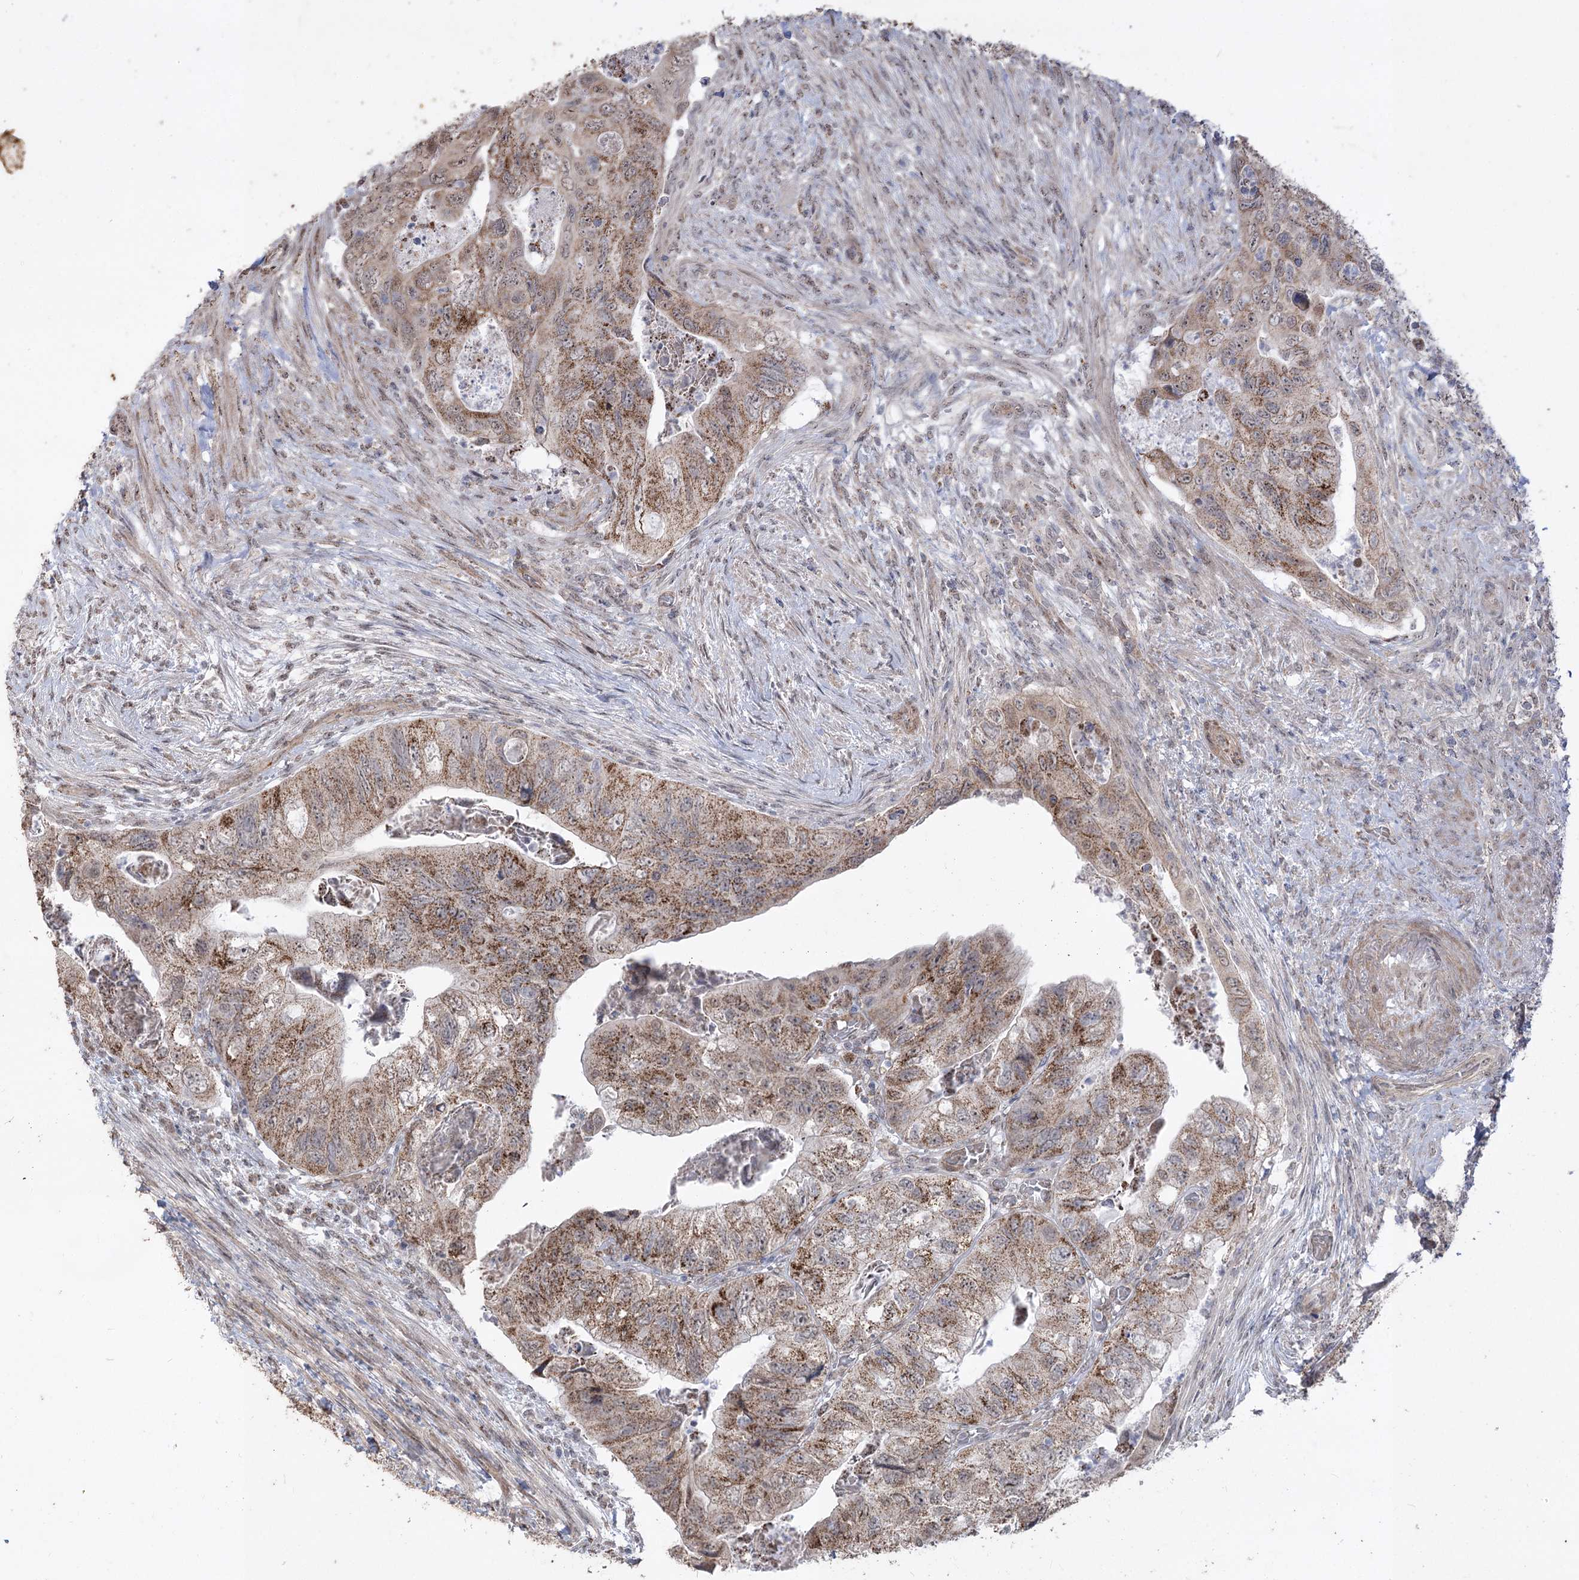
{"staining": {"intensity": "moderate", "quantity": ">75%", "location": "cytoplasmic/membranous"}, "tissue": "colorectal cancer", "cell_type": "Tumor cells", "image_type": "cancer", "snomed": [{"axis": "morphology", "description": "Adenocarcinoma, NOS"}, {"axis": "topography", "description": "Rectum"}], "caption": "IHC image of neoplastic tissue: human colorectal cancer (adenocarcinoma) stained using immunohistochemistry (IHC) shows medium levels of moderate protein expression localized specifically in the cytoplasmic/membranous of tumor cells, appearing as a cytoplasmic/membranous brown color.", "gene": "ZSCAN23", "patient": {"sex": "male", "age": 63}}